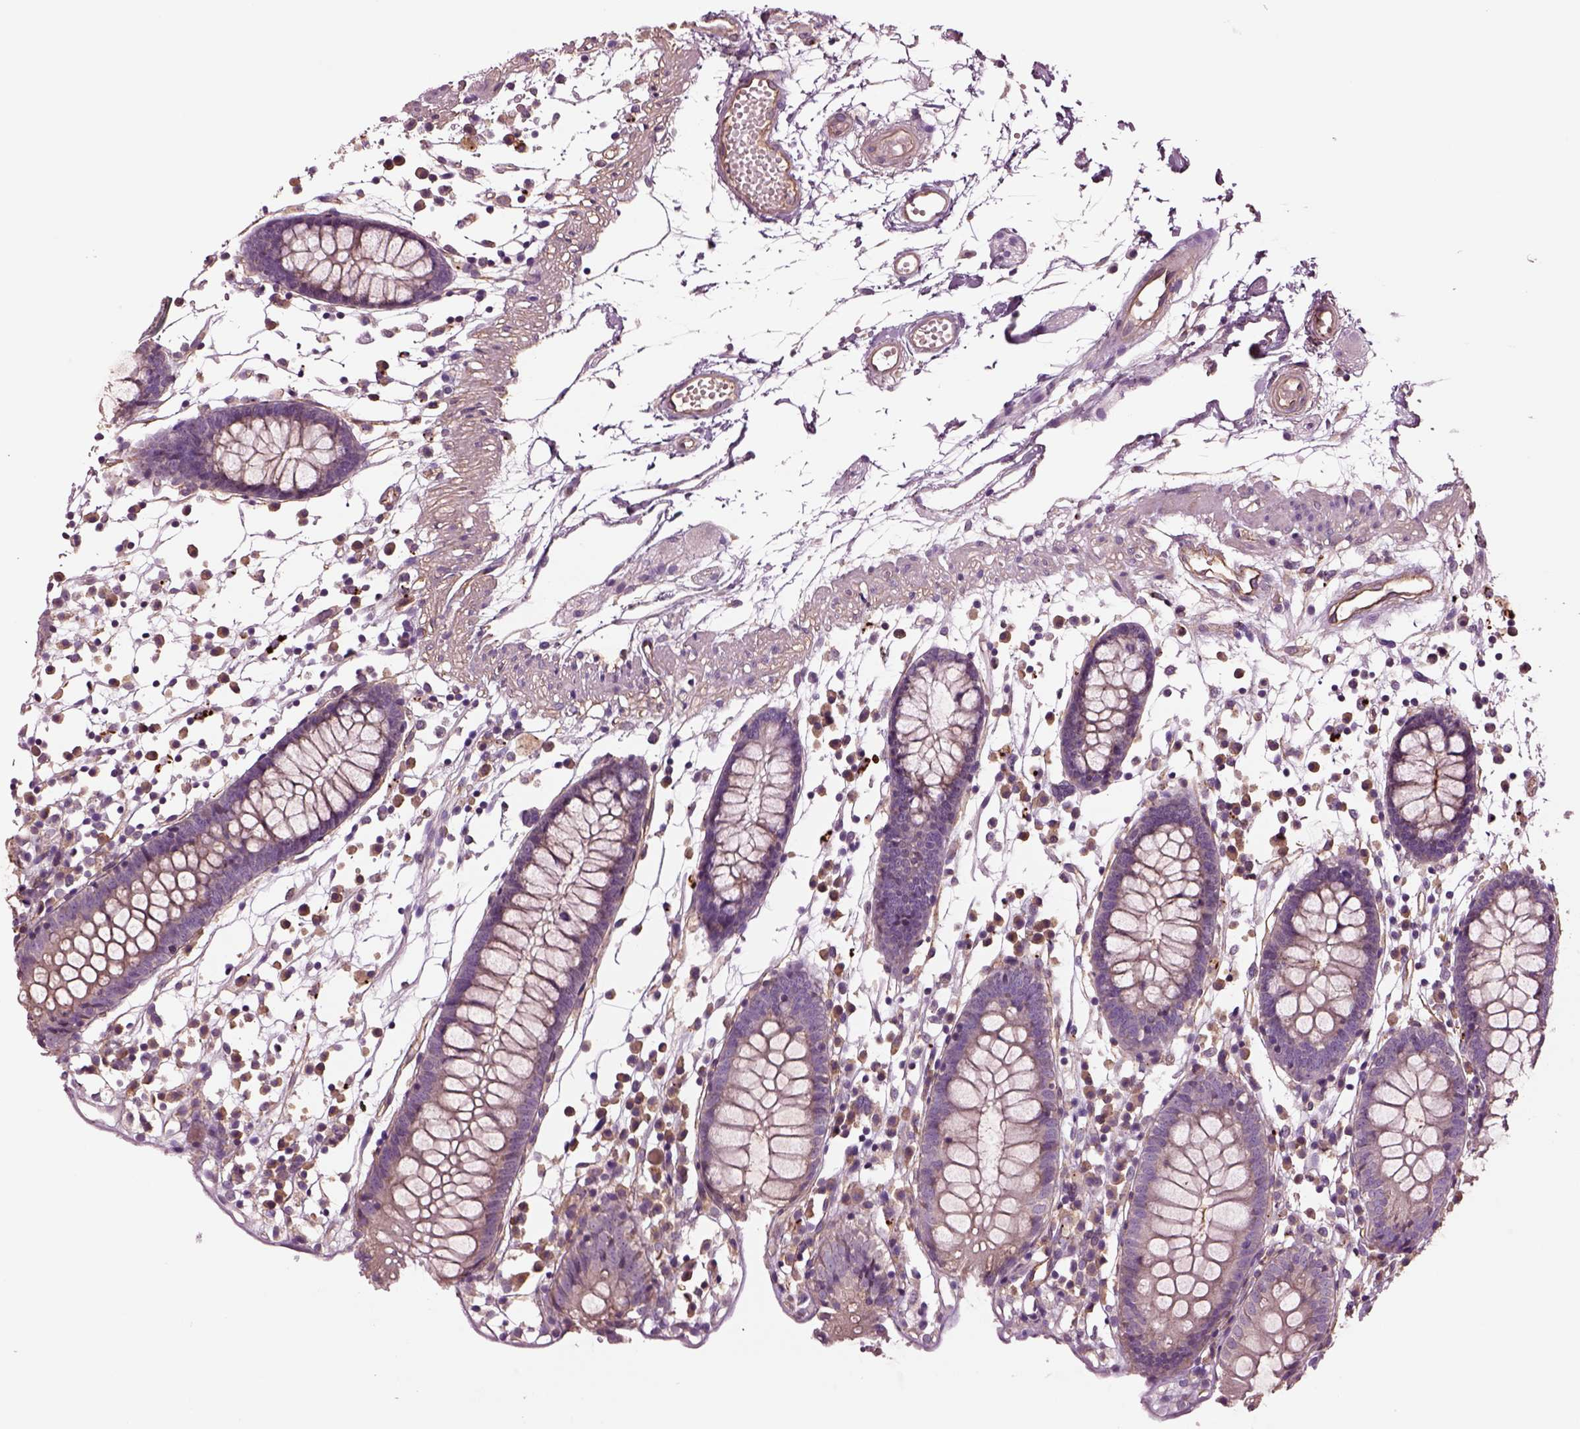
{"staining": {"intensity": "moderate", "quantity": ">75%", "location": "cytoplasmic/membranous"}, "tissue": "colon", "cell_type": "Endothelial cells", "image_type": "normal", "snomed": [{"axis": "morphology", "description": "Normal tissue, NOS"}, {"axis": "morphology", "description": "Adenocarcinoma, NOS"}, {"axis": "topography", "description": "Colon"}], "caption": "The image exhibits immunohistochemical staining of normal colon. There is moderate cytoplasmic/membranous positivity is appreciated in approximately >75% of endothelial cells.", "gene": "HTR1B", "patient": {"sex": "male", "age": 83}}